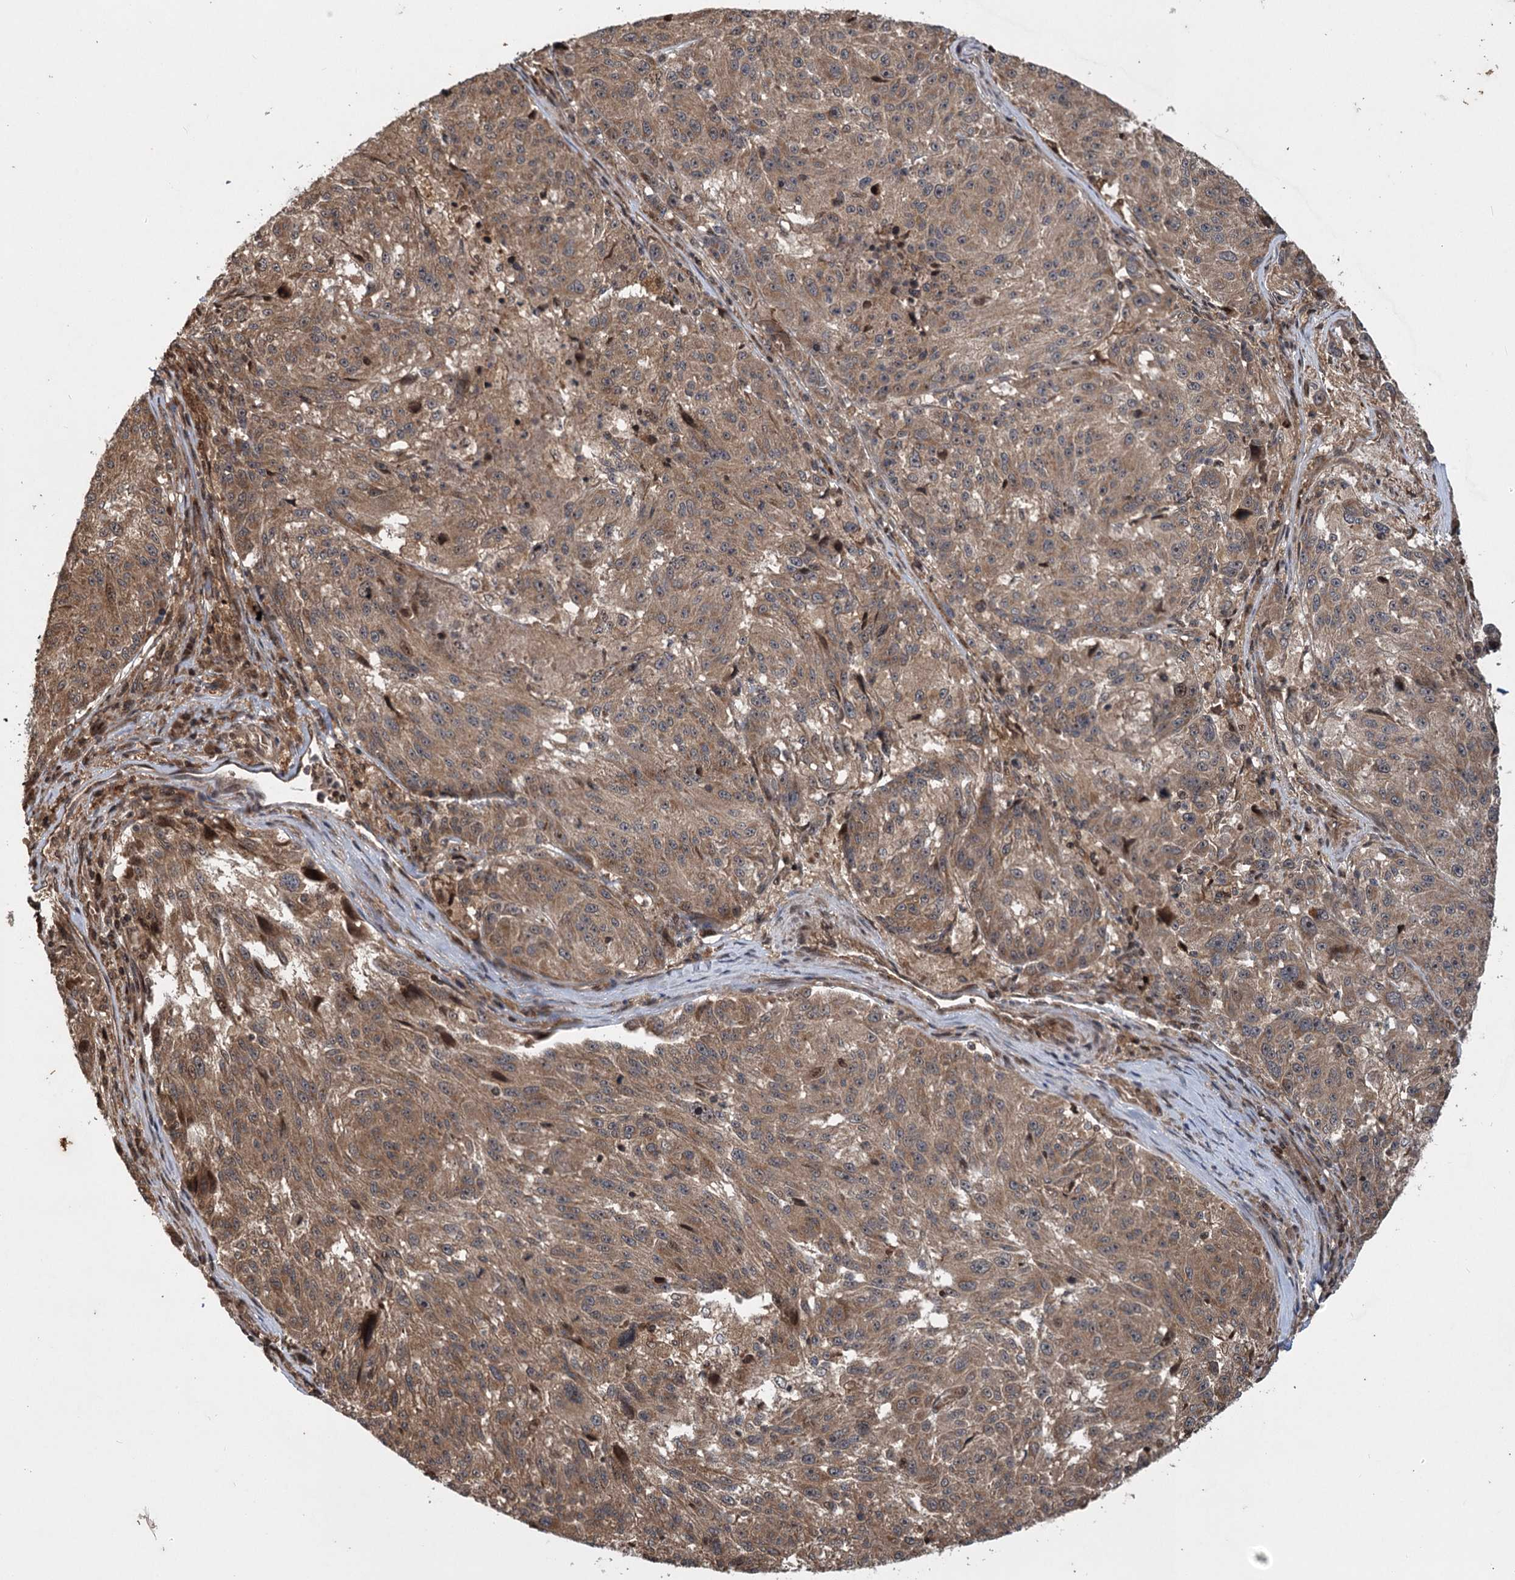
{"staining": {"intensity": "moderate", "quantity": ">75%", "location": "cytoplasmic/membranous"}, "tissue": "melanoma", "cell_type": "Tumor cells", "image_type": "cancer", "snomed": [{"axis": "morphology", "description": "Malignant melanoma, NOS"}, {"axis": "topography", "description": "Skin"}], "caption": "Malignant melanoma tissue demonstrates moderate cytoplasmic/membranous expression in approximately >75% of tumor cells", "gene": "INSIG2", "patient": {"sex": "male", "age": 53}}